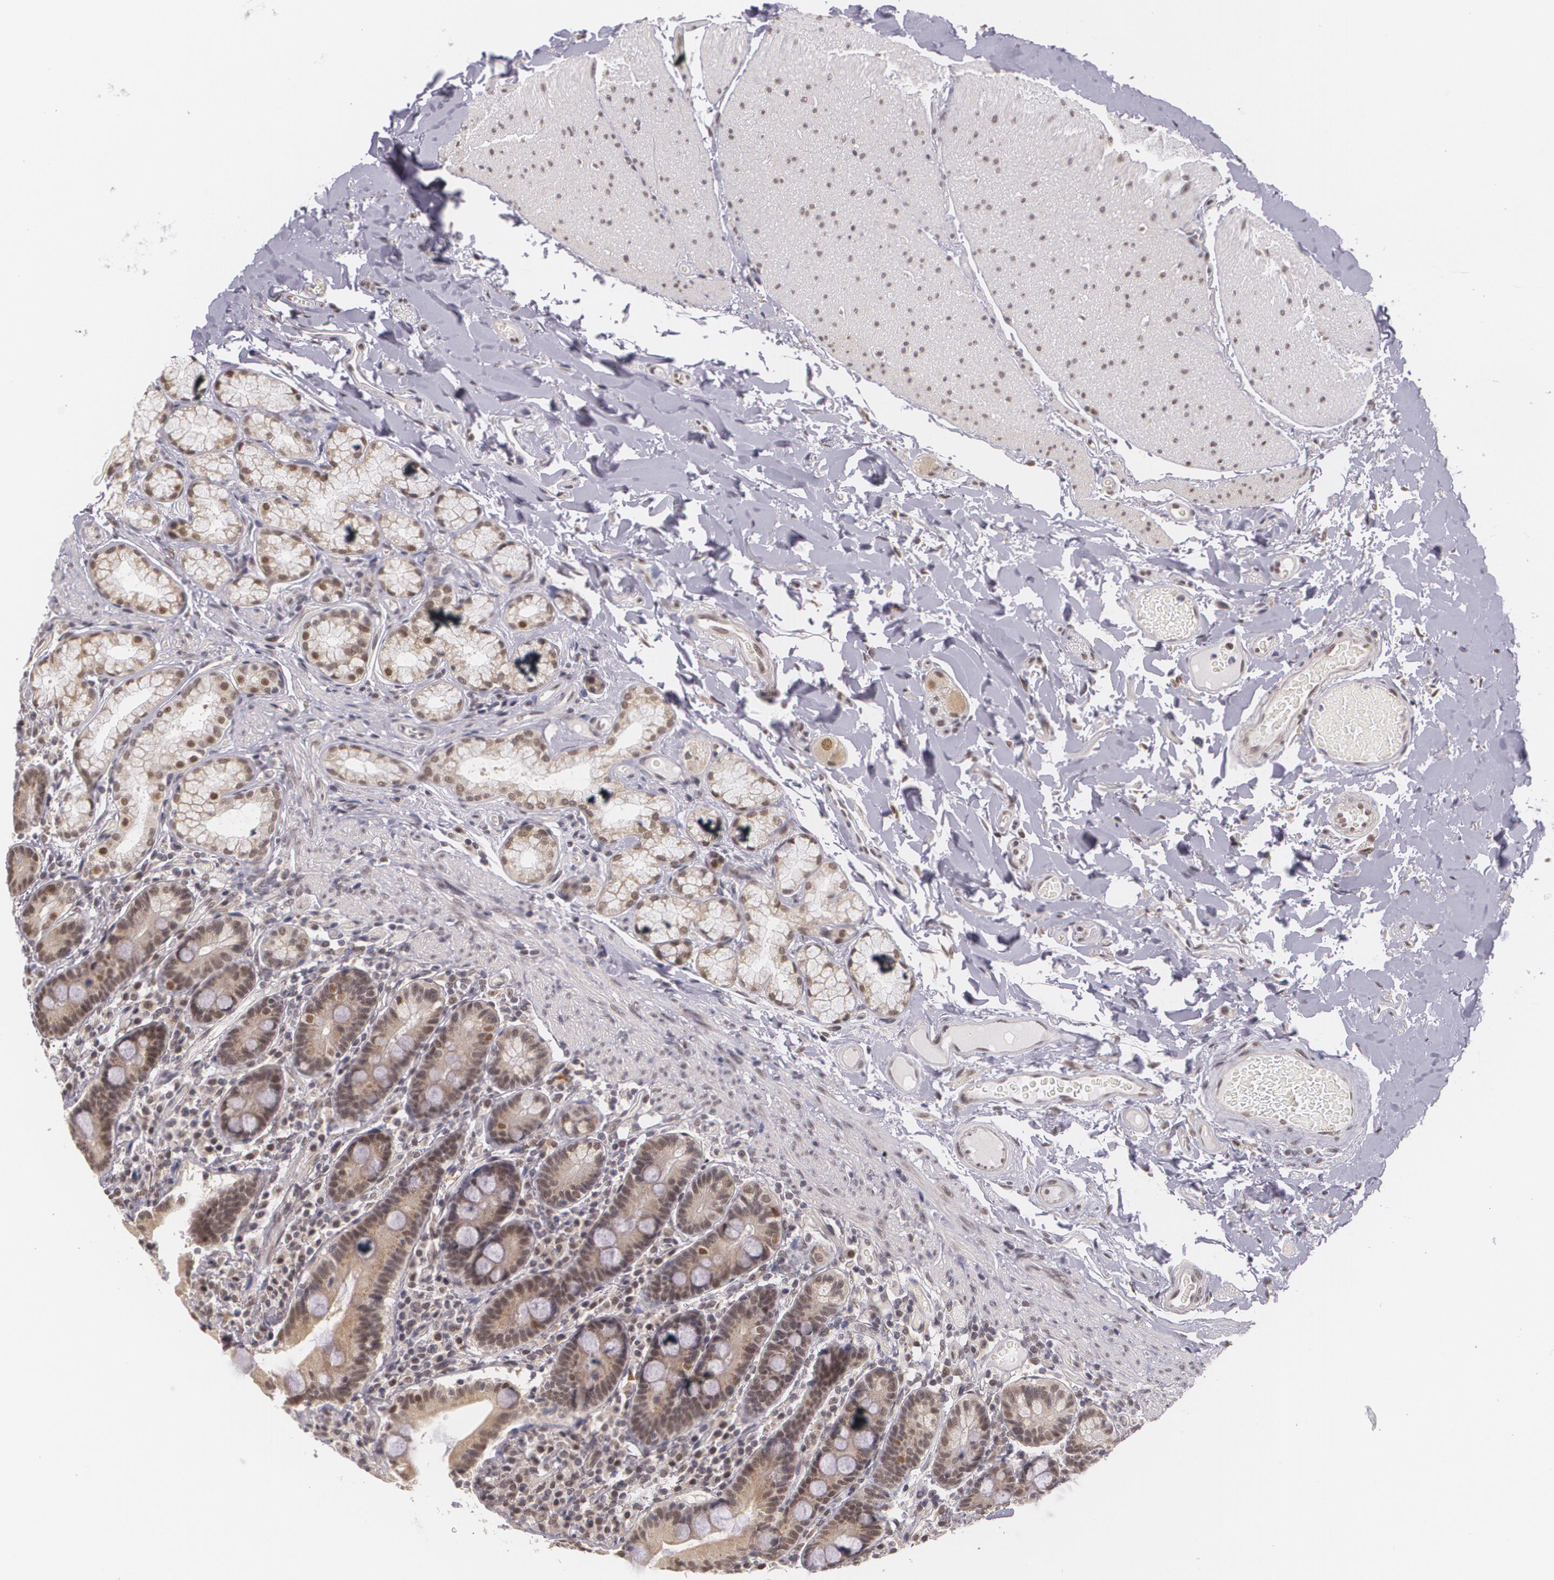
{"staining": {"intensity": "moderate", "quantity": ">75%", "location": "nuclear"}, "tissue": "duodenum", "cell_type": "Glandular cells", "image_type": "normal", "snomed": [{"axis": "morphology", "description": "Normal tissue, NOS"}, {"axis": "topography", "description": "Duodenum"}], "caption": "Immunohistochemistry (IHC) (DAB (3,3'-diaminobenzidine)) staining of normal human duodenum demonstrates moderate nuclear protein staining in approximately >75% of glandular cells. Using DAB (brown) and hematoxylin (blue) stains, captured at high magnification using brightfield microscopy.", "gene": "ALX1", "patient": {"sex": "male", "age": 73}}